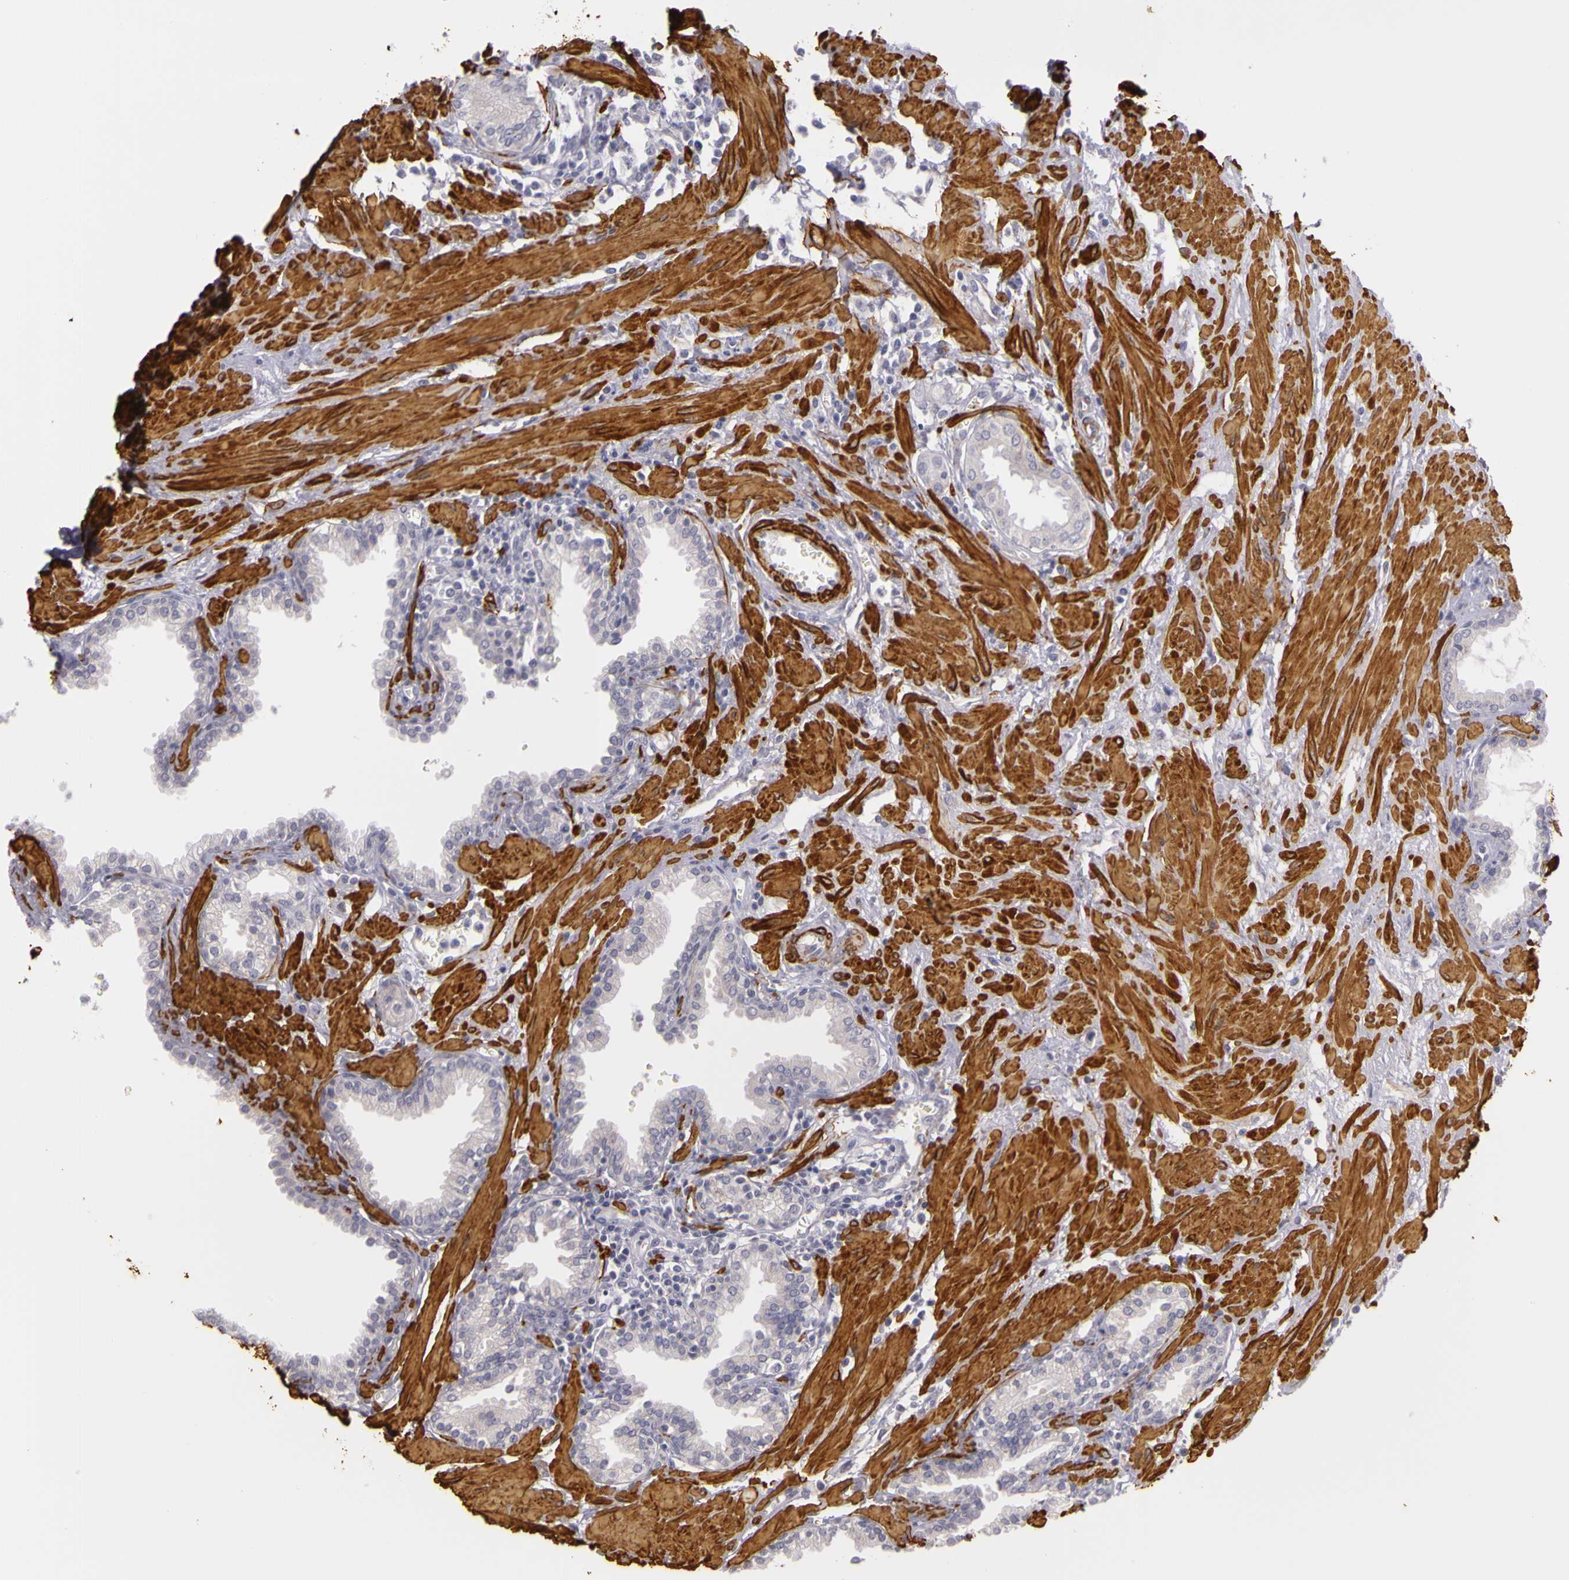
{"staining": {"intensity": "negative", "quantity": "none", "location": "none"}, "tissue": "prostate", "cell_type": "Glandular cells", "image_type": "normal", "snomed": [{"axis": "morphology", "description": "Normal tissue, NOS"}, {"axis": "topography", "description": "Prostate"}], "caption": "IHC image of benign prostate: prostate stained with DAB (3,3'-diaminobenzidine) displays no significant protein positivity in glandular cells. (DAB (3,3'-diaminobenzidine) immunohistochemistry (IHC) with hematoxylin counter stain).", "gene": "CNTN2", "patient": {"sex": "male", "age": 64}}